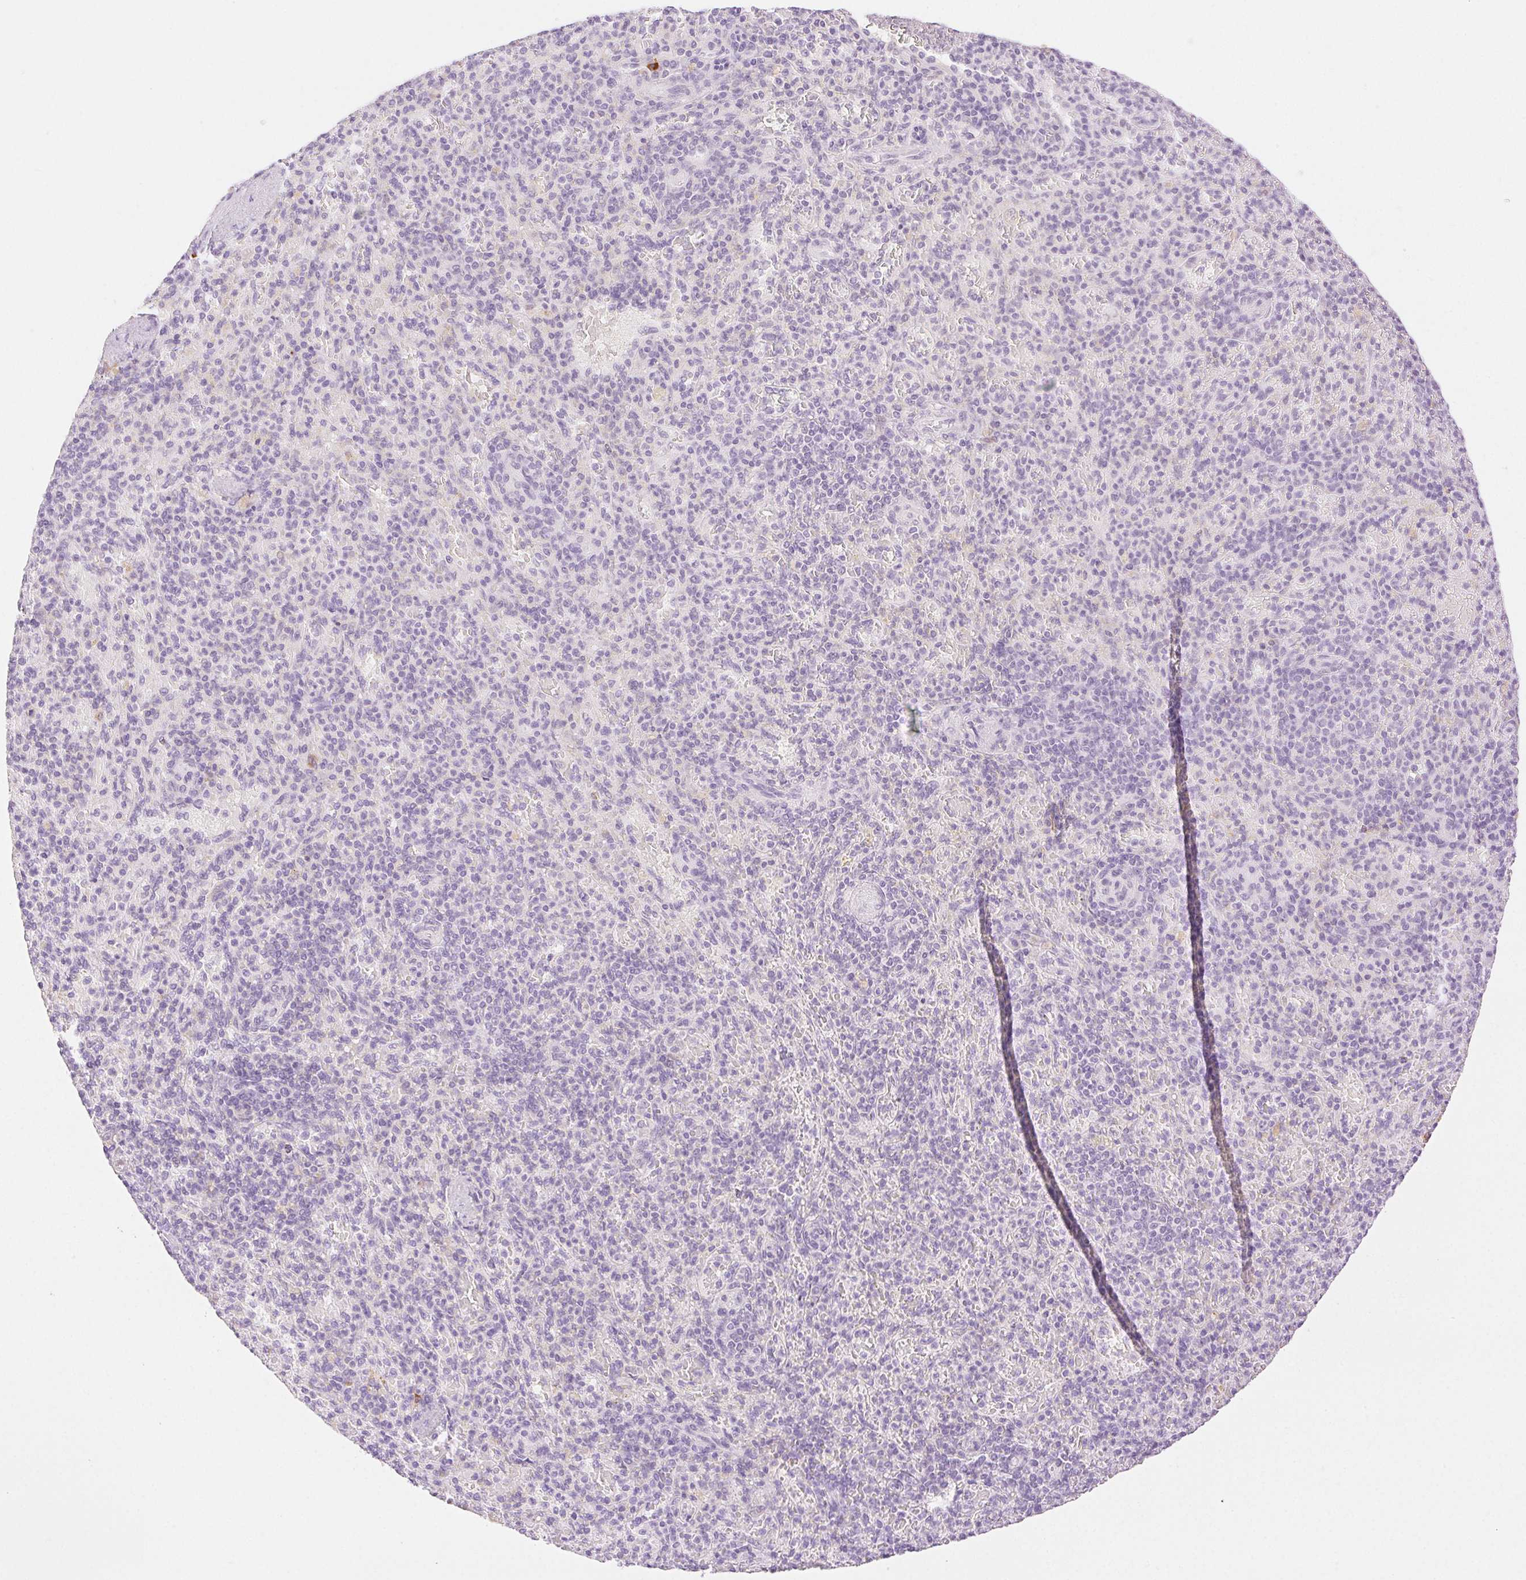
{"staining": {"intensity": "negative", "quantity": "none", "location": "none"}, "tissue": "spleen", "cell_type": "Cells in red pulp", "image_type": "normal", "snomed": [{"axis": "morphology", "description": "Normal tissue, NOS"}, {"axis": "topography", "description": "Spleen"}], "caption": "Immunohistochemistry (IHC) histopathology image of unremarkable human spleen stained for a protein (brown), which shows no positivity in cells in red pulp. The staining is performed using DAB brown chromogen with nuclei counter-stained in using hematoxylin.", "gene": "SPACA4", "patient": {"sex": "female", "age": 74}}